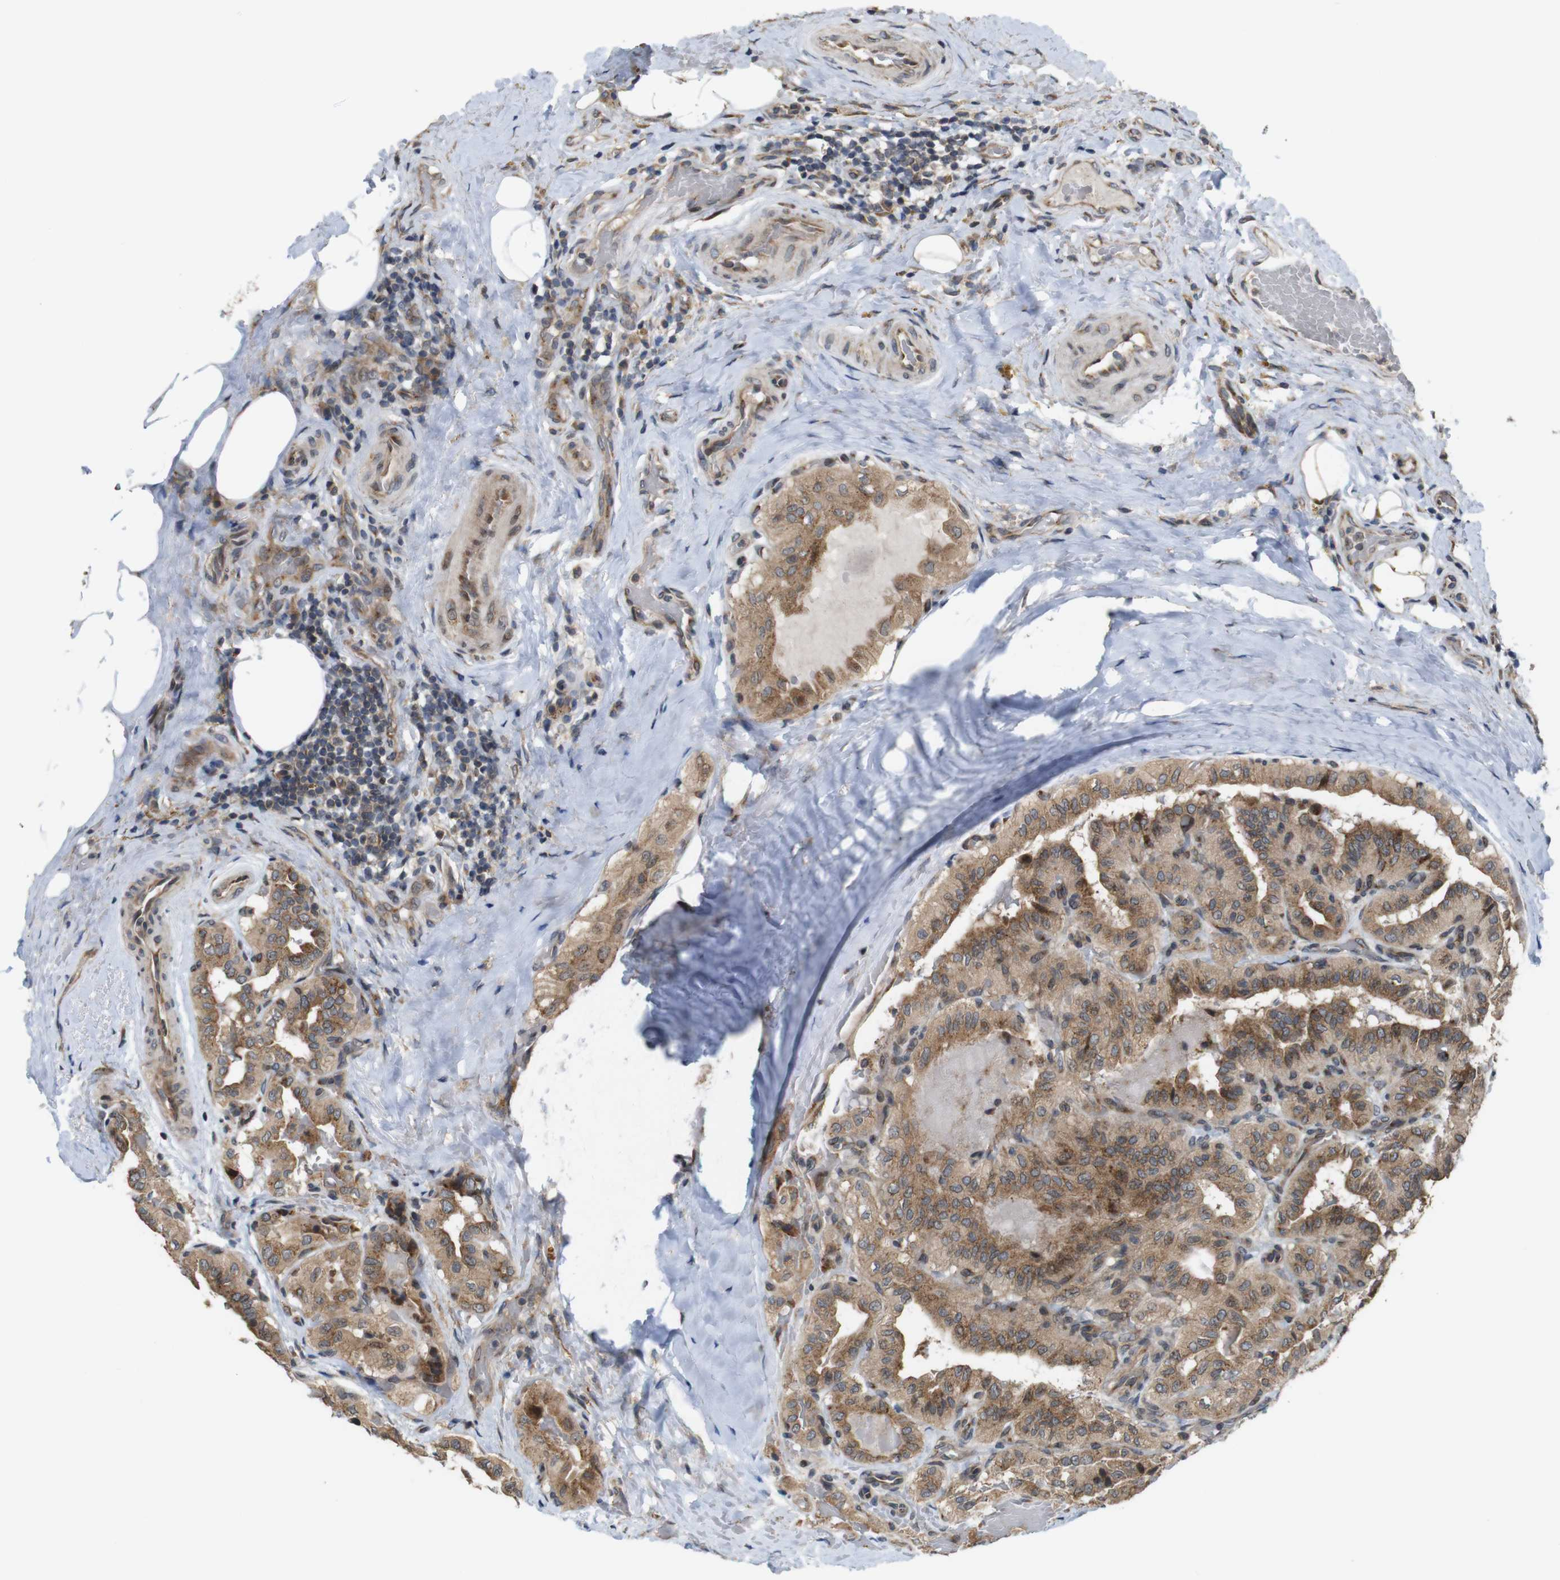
{"staining": {"intensity": "moderate", "quantity": ">75%", "location": "cytoplasmic/membranous"}, "tissue": "thyroid cancer", "cell_type": "Tumor cells", "image_type": "cancer", "snomed": [{"axis": "morphology", "description": "Papillary adenocarcinoma, NOS"}, {"axis": "topography", "description": "Thyroid gland"}], "caption": "Tumor cells display medium levels of moderate cytoplasmic/membranous staining in approximately >75% of cells in thyroid cancer. Ihc stains the protein of interest in brown and the nuclei are stained blue.", "gene": "EFCAB14", "patient": {"sex": "male", "age": 77}}